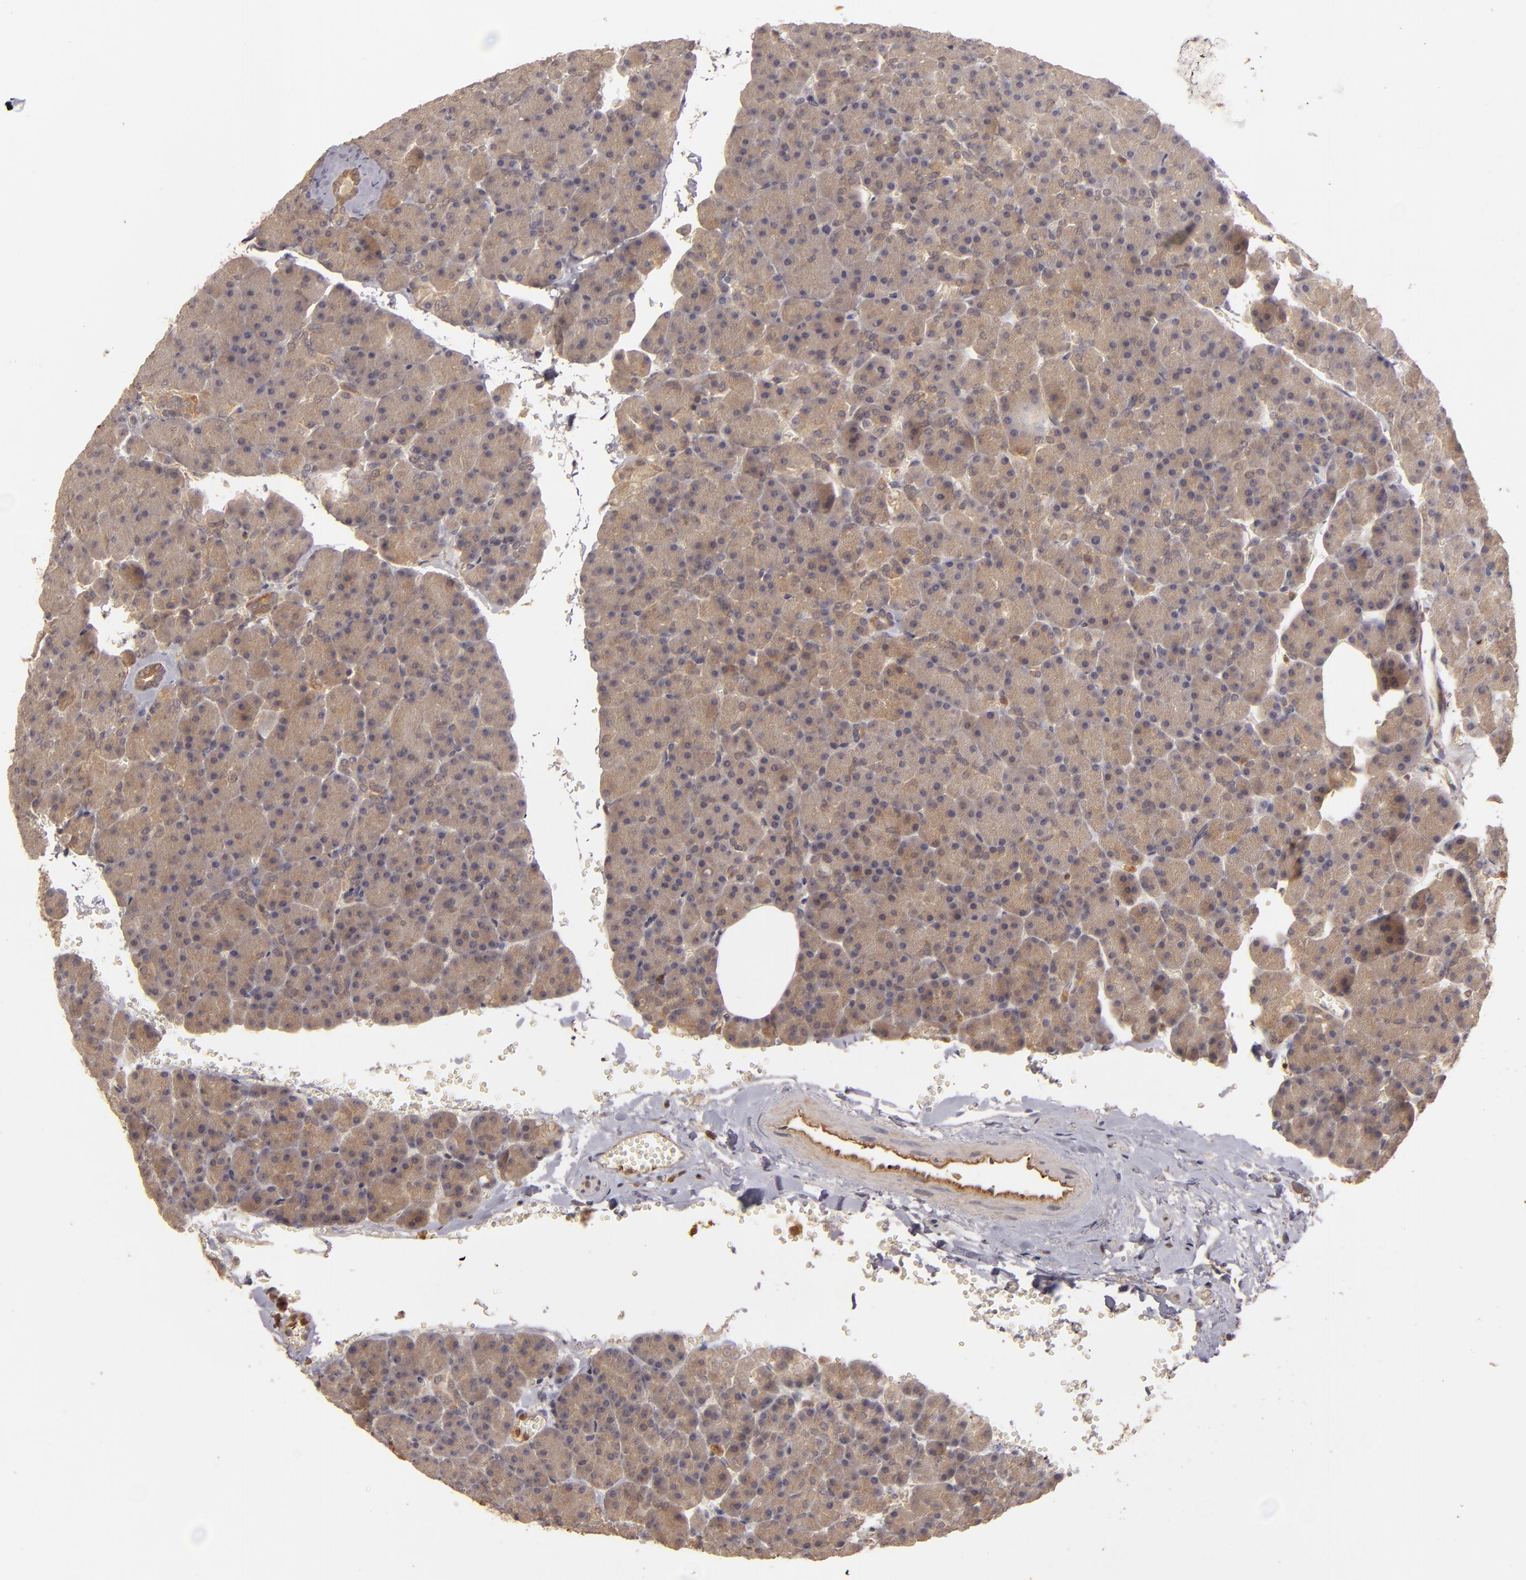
{"staining": {"intensity": "moderate", "quantity": ">75%", "location": "cytoplasmic/membranous"}, "tissue": "pancreas", "cell_type": "Exocrine glandular cells", "image_type": "normal", "snomed": [{"axis": "morphology", "description": "Normal tissue, NOS"}, {"axis": "topography", "description": "Pancreas"}], "caption": "Unremarkable pancreas reveals moderate cytoplasmic/membranous expression in approximately >75% of exocrine glandular cells.", "gene": "PRKCD", "patient": {"sex": "female", "age": 35}}